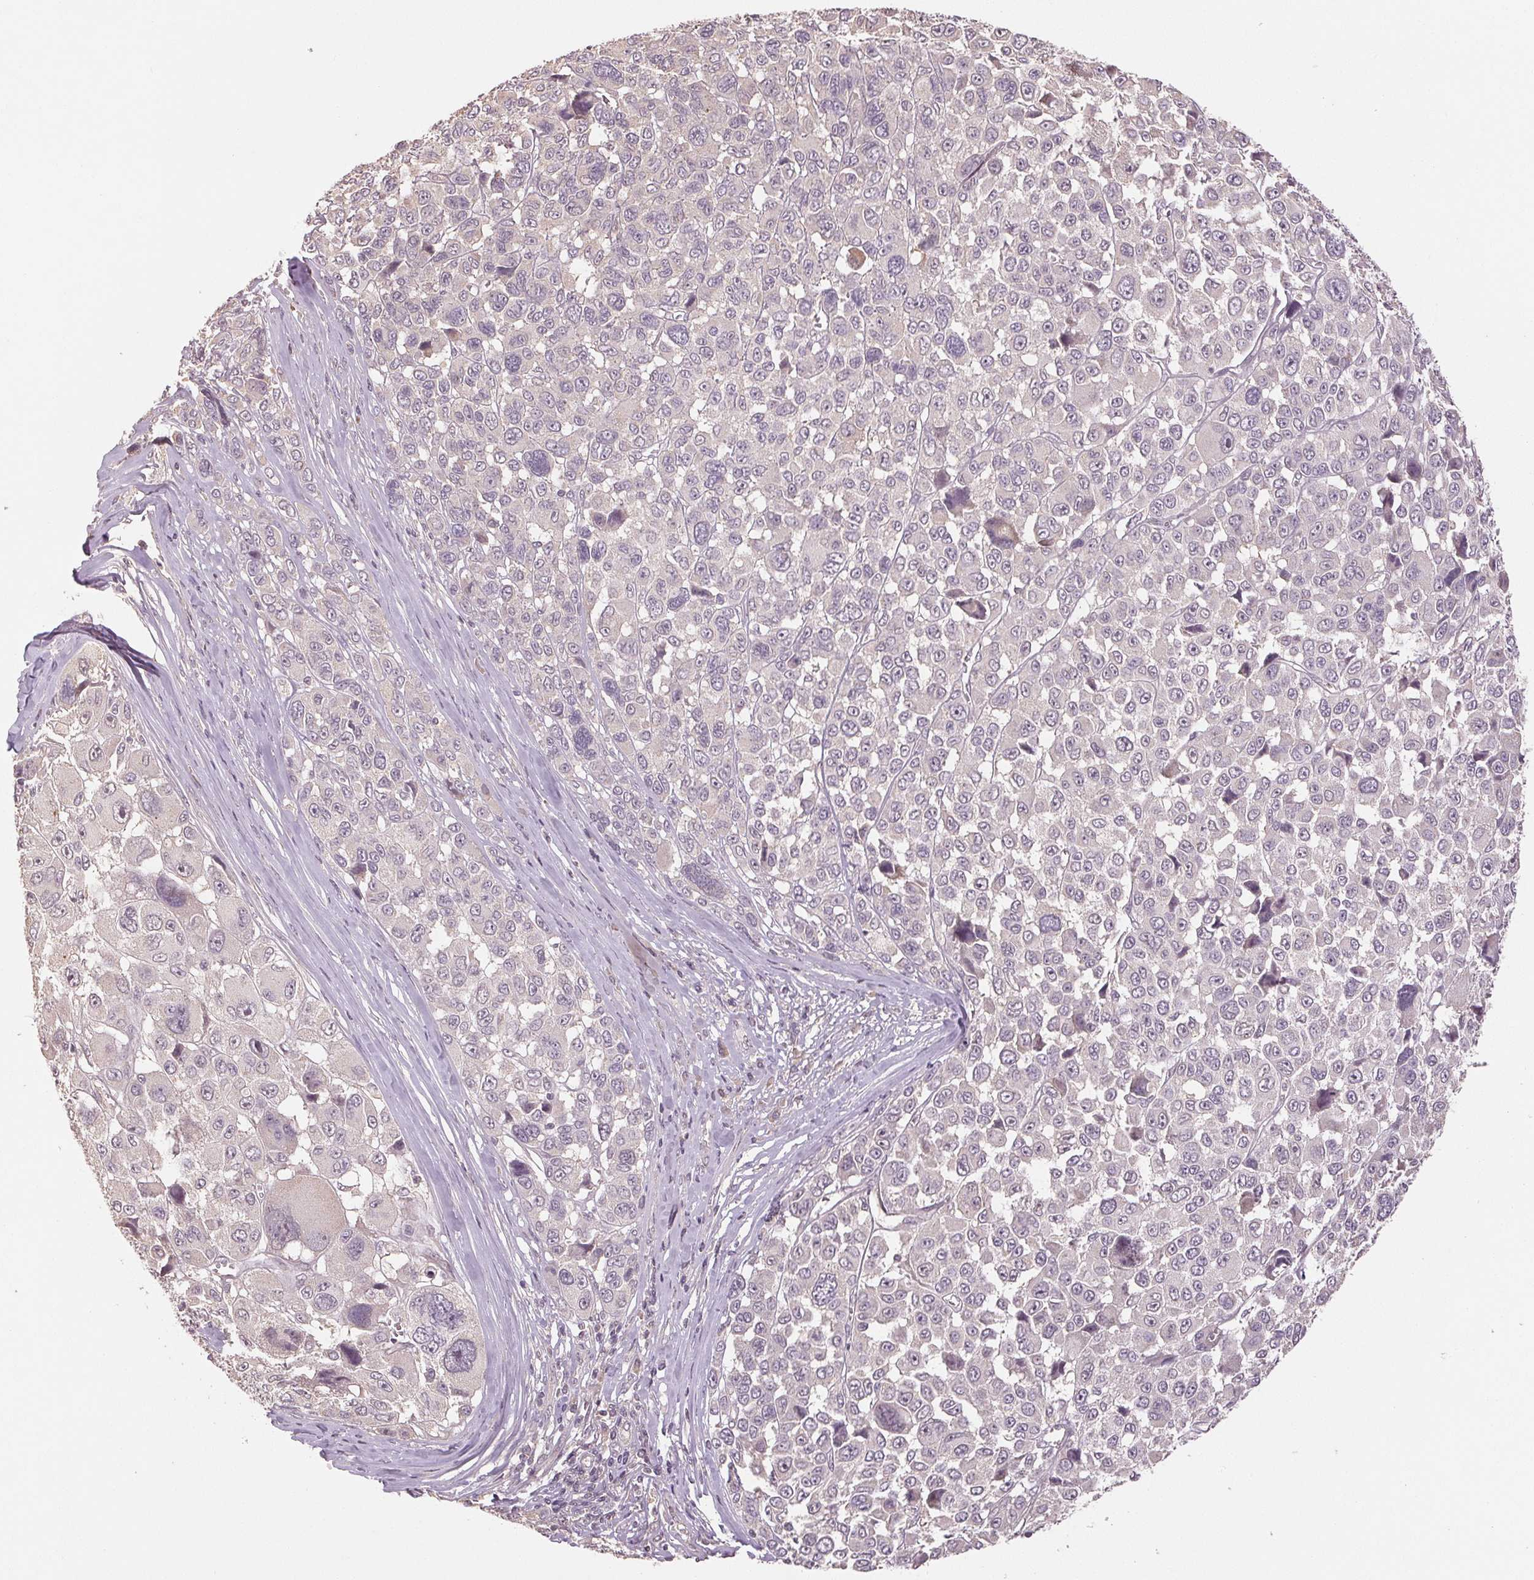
{"staining": {"intensity": "negative", "quantity": "none", "location": "none"}, "tissue": "melanoma", "cell_type": "Tumor cells", "image_type": "cancer", "snomed": [{"axis": "morphology", "description": "Malignant melanoma, NOS"}, {"axis": "topography", "description": "Skin"}], "caption": "The IHC micrograph has no significant positivity in tumor cells of malignant melanoma tissue.", "gene": "COX14", "patient": {"sex": "female", "age": 66}}